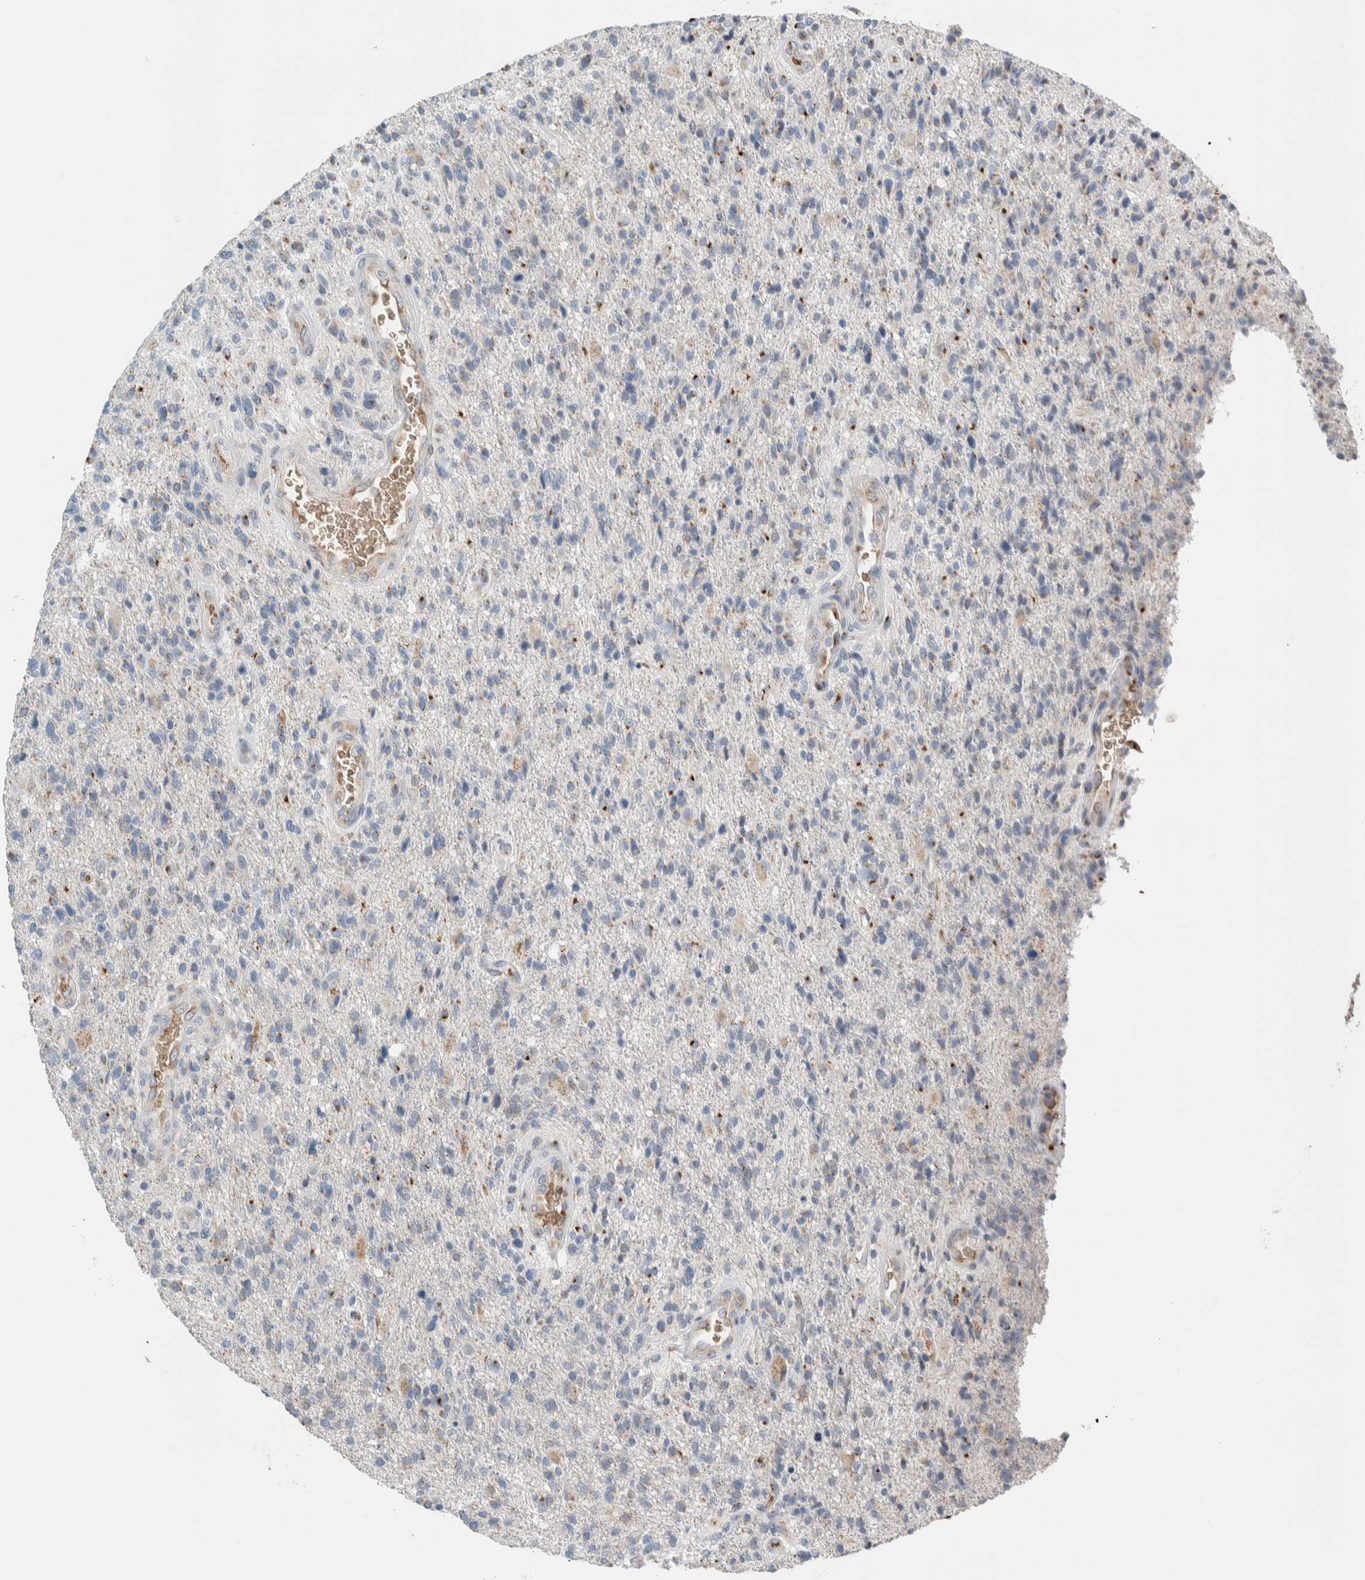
{"staining": {"intensity": "negative", "quantity": "none", "location": "none"}, "tissue": "glioma", "cell_type": "Tumor cells", "image_type": "cancer", "snomed": [{"axis": "morphology", "description": "Glioma, malignant, High grade"}, {"axis": "topography", "description": "Brain"}], "caption": "There is no significant staining in tumor cells of glioma. Nuclei are stained in blue.", "gene": "SLC38A10", "patient": {"sex": "male", "age": 72}}